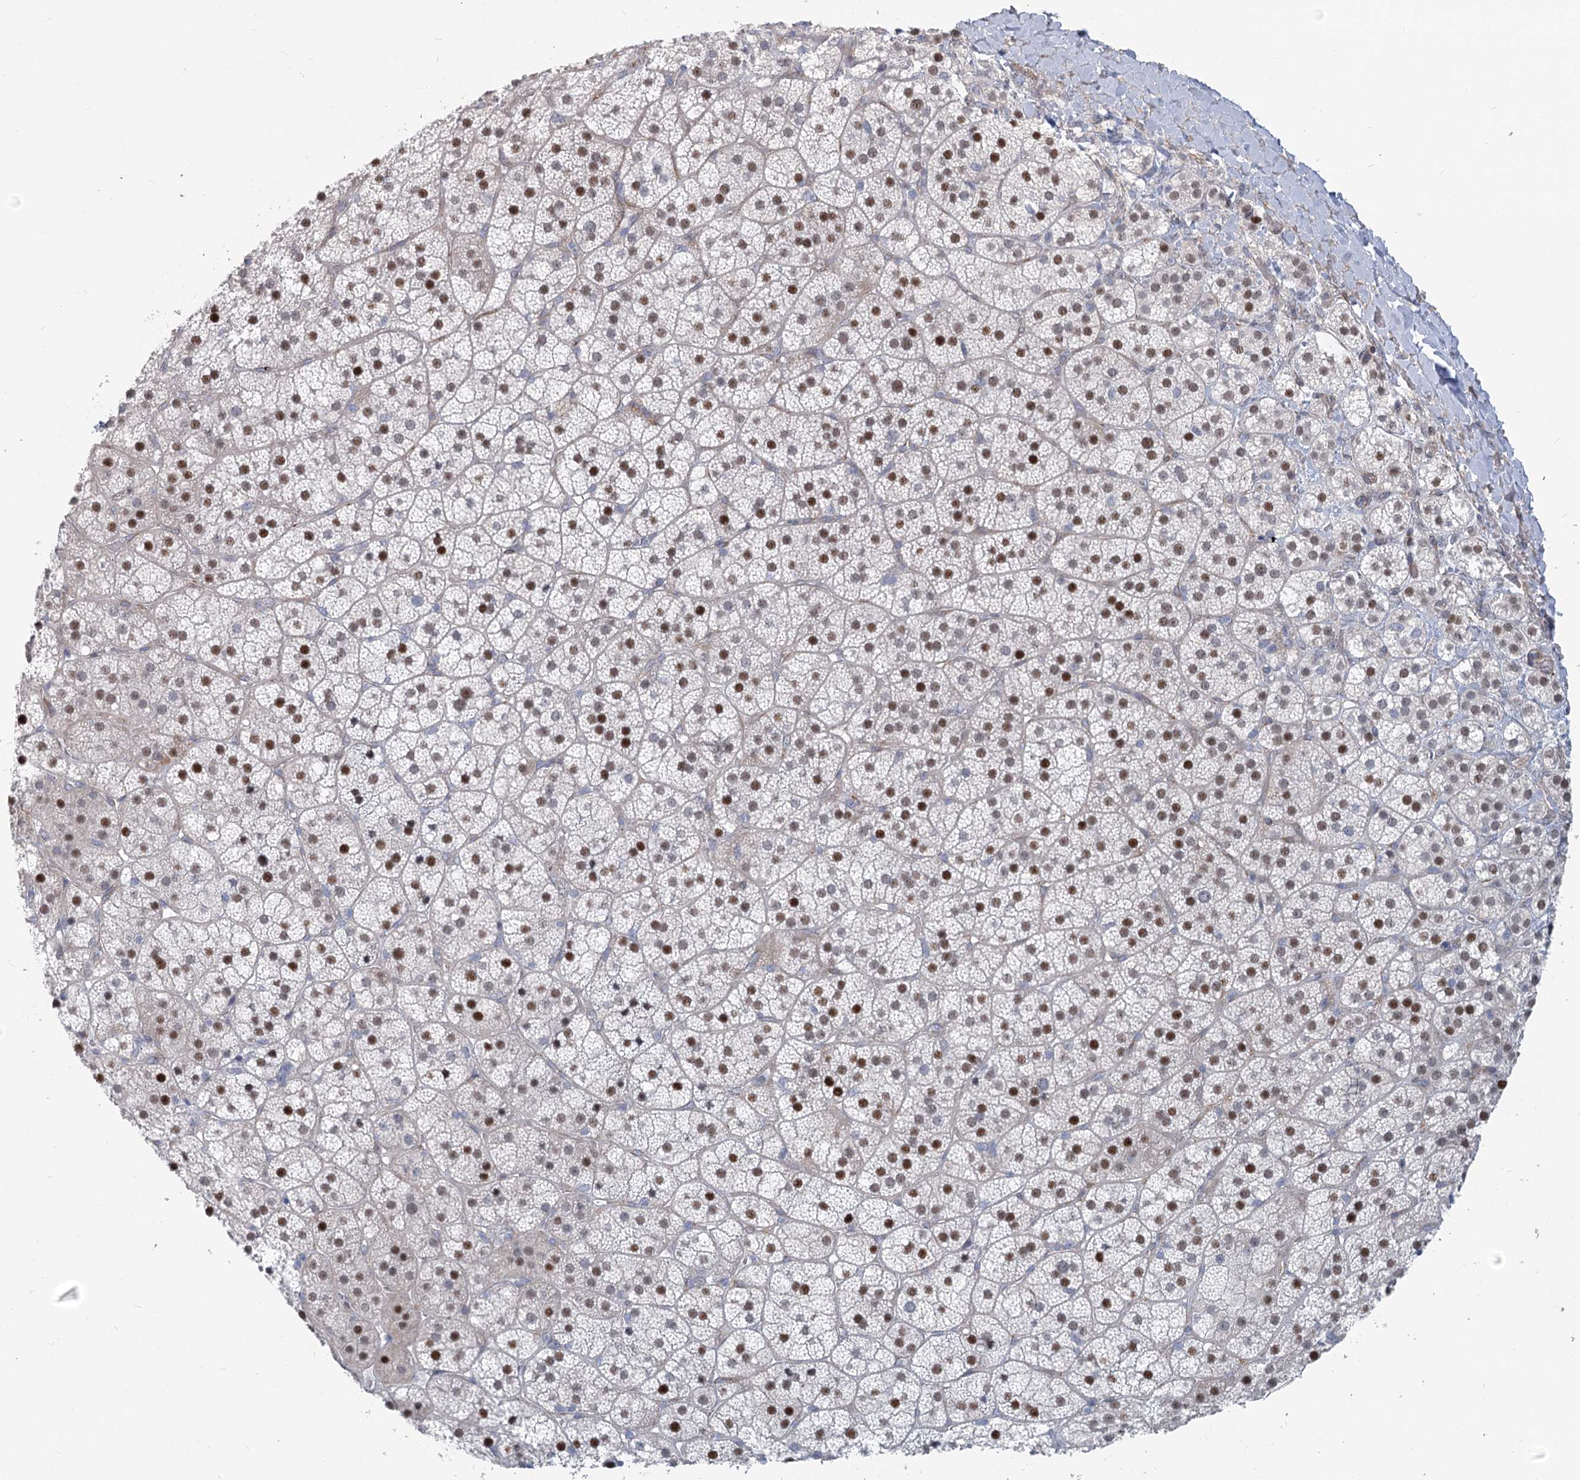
{"staining": {"intensity": "moderate", "quantity": "25%-75%", "location": "nuclear"}, "tissue": "adrenal gland", "cell_type": "Glandular cells", "image_type": "normal", "snomed": [{"axis": "morphology", "description": "Normal tissue, NOS"}, {"axis": "topography", "description": "Adrenal gland"}], "caption": "Adrenal gland stained with DAB (3,3'-diaminobenzidine) IHC shows medium levels of moderate nuclear expression in approximately 25%-75% of glandular cells.", "gene": "ABITRAM", "patient": {"sex": "female", "age": 44}}